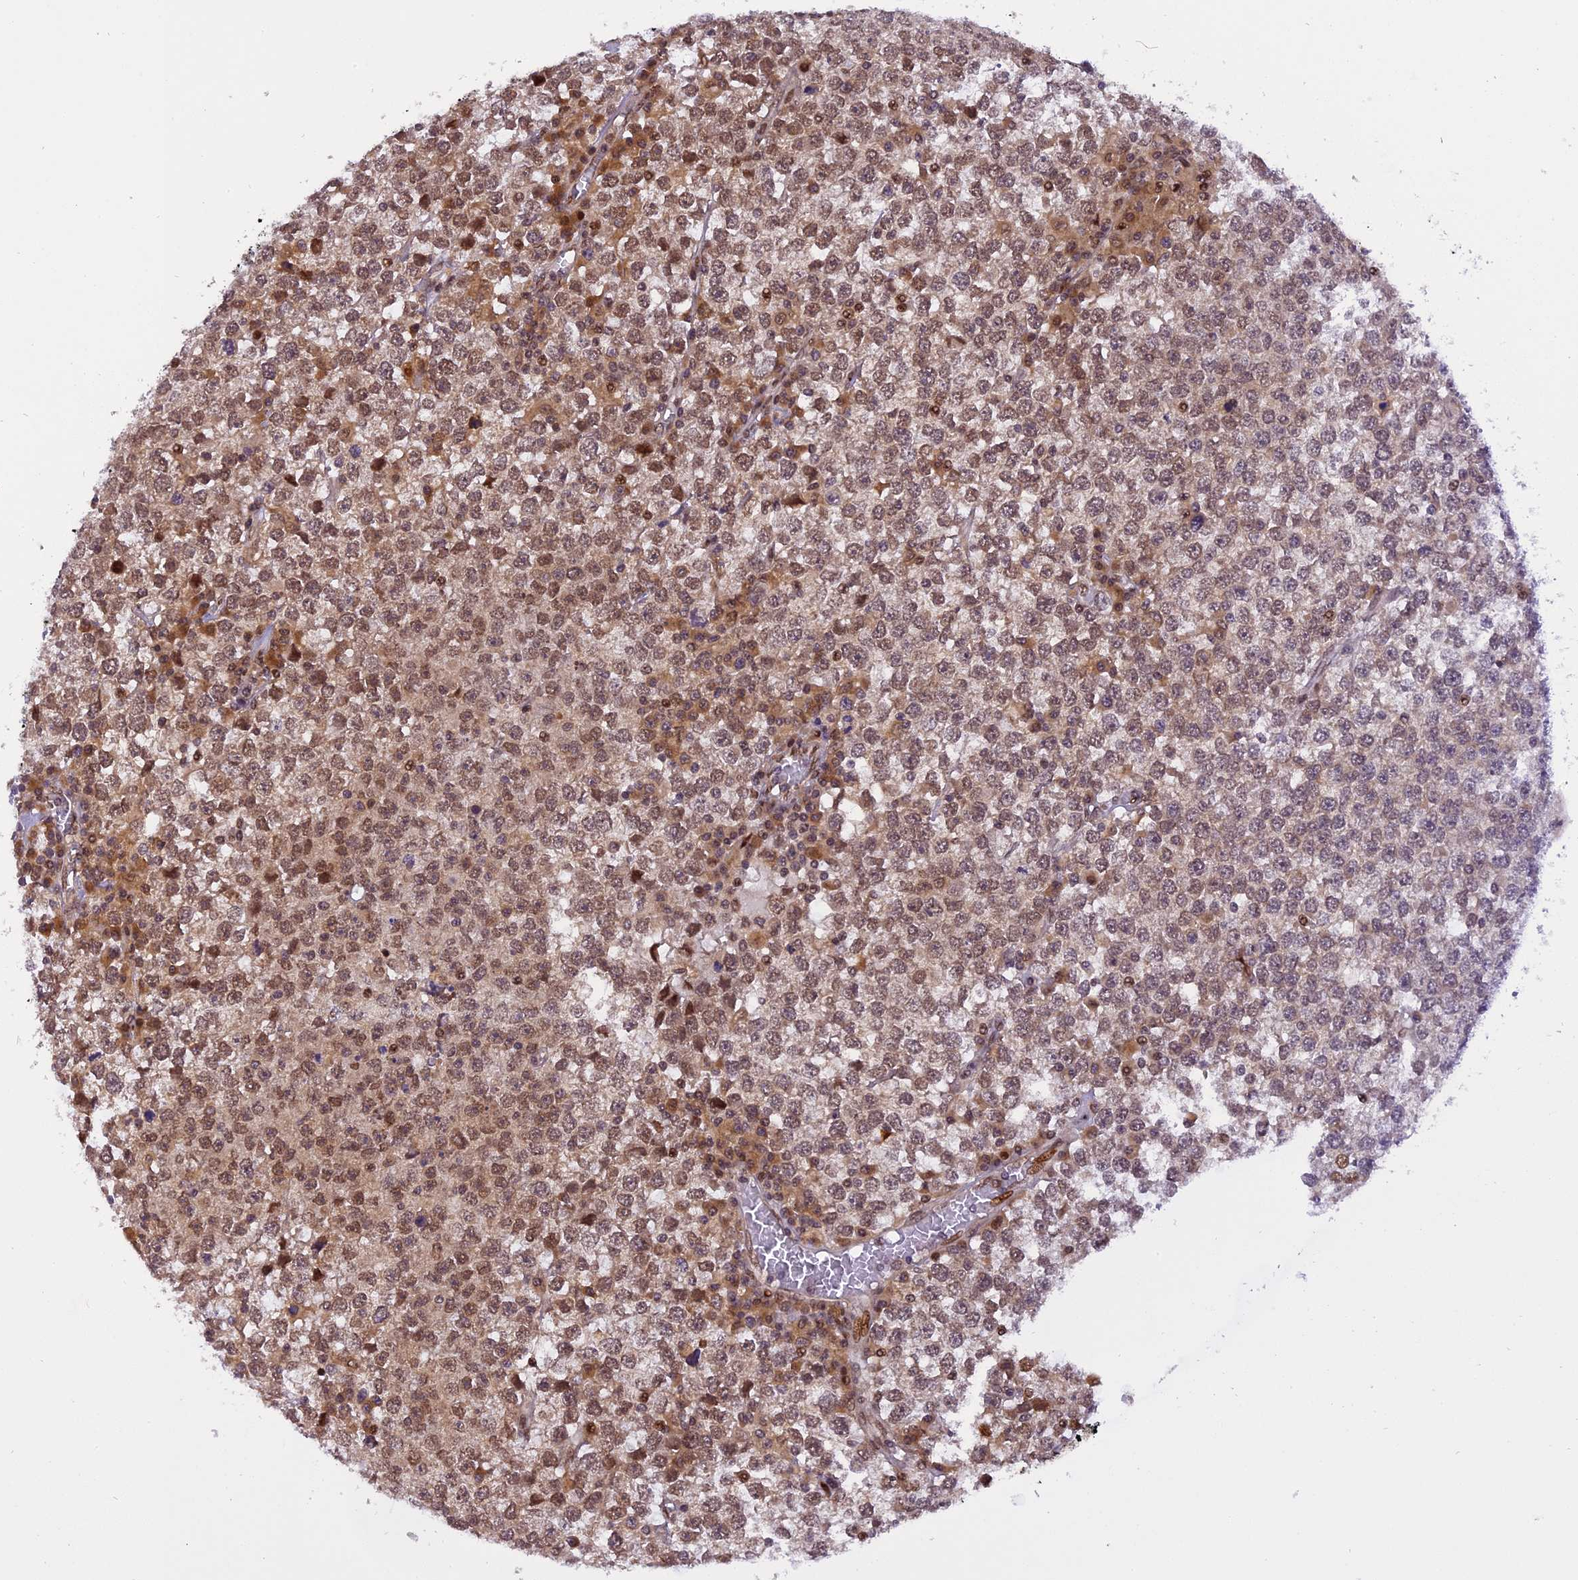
{"staining": {"intensity": "moderate", "quantity": "25%-75%", "location": "nuclear"}, "tissue": "testis cancer", "cell_type": "Tumor cells", "image_type": "cancer", "snomed": [{"axis": "morphology", "description": "Seminoma, NOS"}, {"axis": "topography", "description": "Testis"}], "caption": "Immunohistochemistry (IHC) (DAB) staining of seminoma (testis) shows moderate nuclear protein expression in approximately 25%-75% of tumor cells.", "gene": "RABGGTA", "patient": {"sex": "male", "age": 65}}